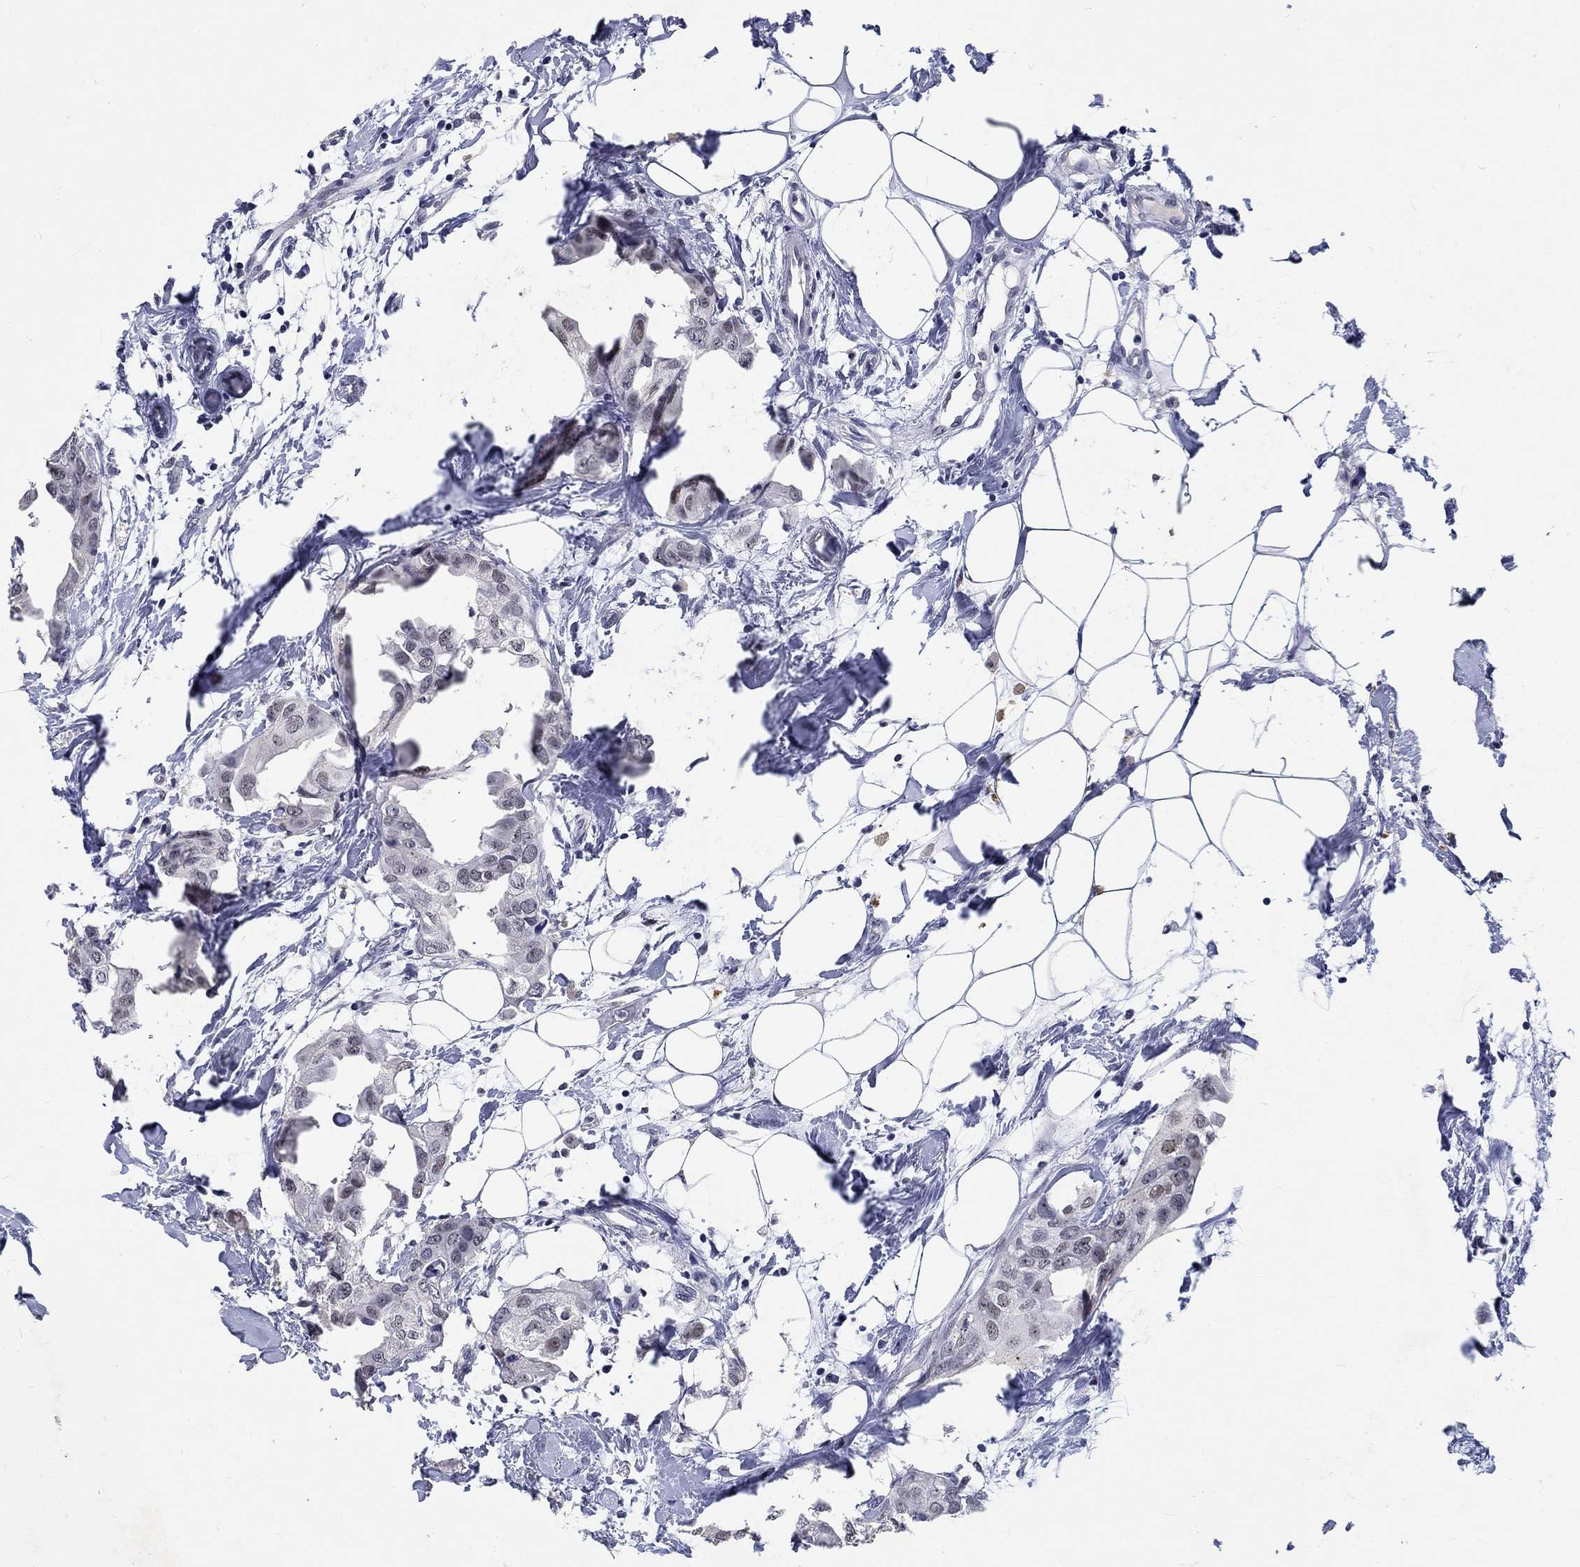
{"staining": {"intensity": "negative", "quantity": "none", "location": "none"}, "tissue": "breast cancer", "cell_type": "Tumor cells", "image_type": "cancer", "snomed": [{"axis": "morphology", "description": "Normal tissue, NOS"}, {"axis": "morphology", "description": "Duct carcinoma"}, {"axis": "topography", "description": "Breast"}], "caption": "This image is of intraductal carcinoma (breast) stained with immunohistochemistry (IHC) to label a protein in brown with the nuclei are counter-stained blue. There is no positivity in tumor cells.", "gene": "GRIN1", "patient": {"sex": "female", "age": 40}}